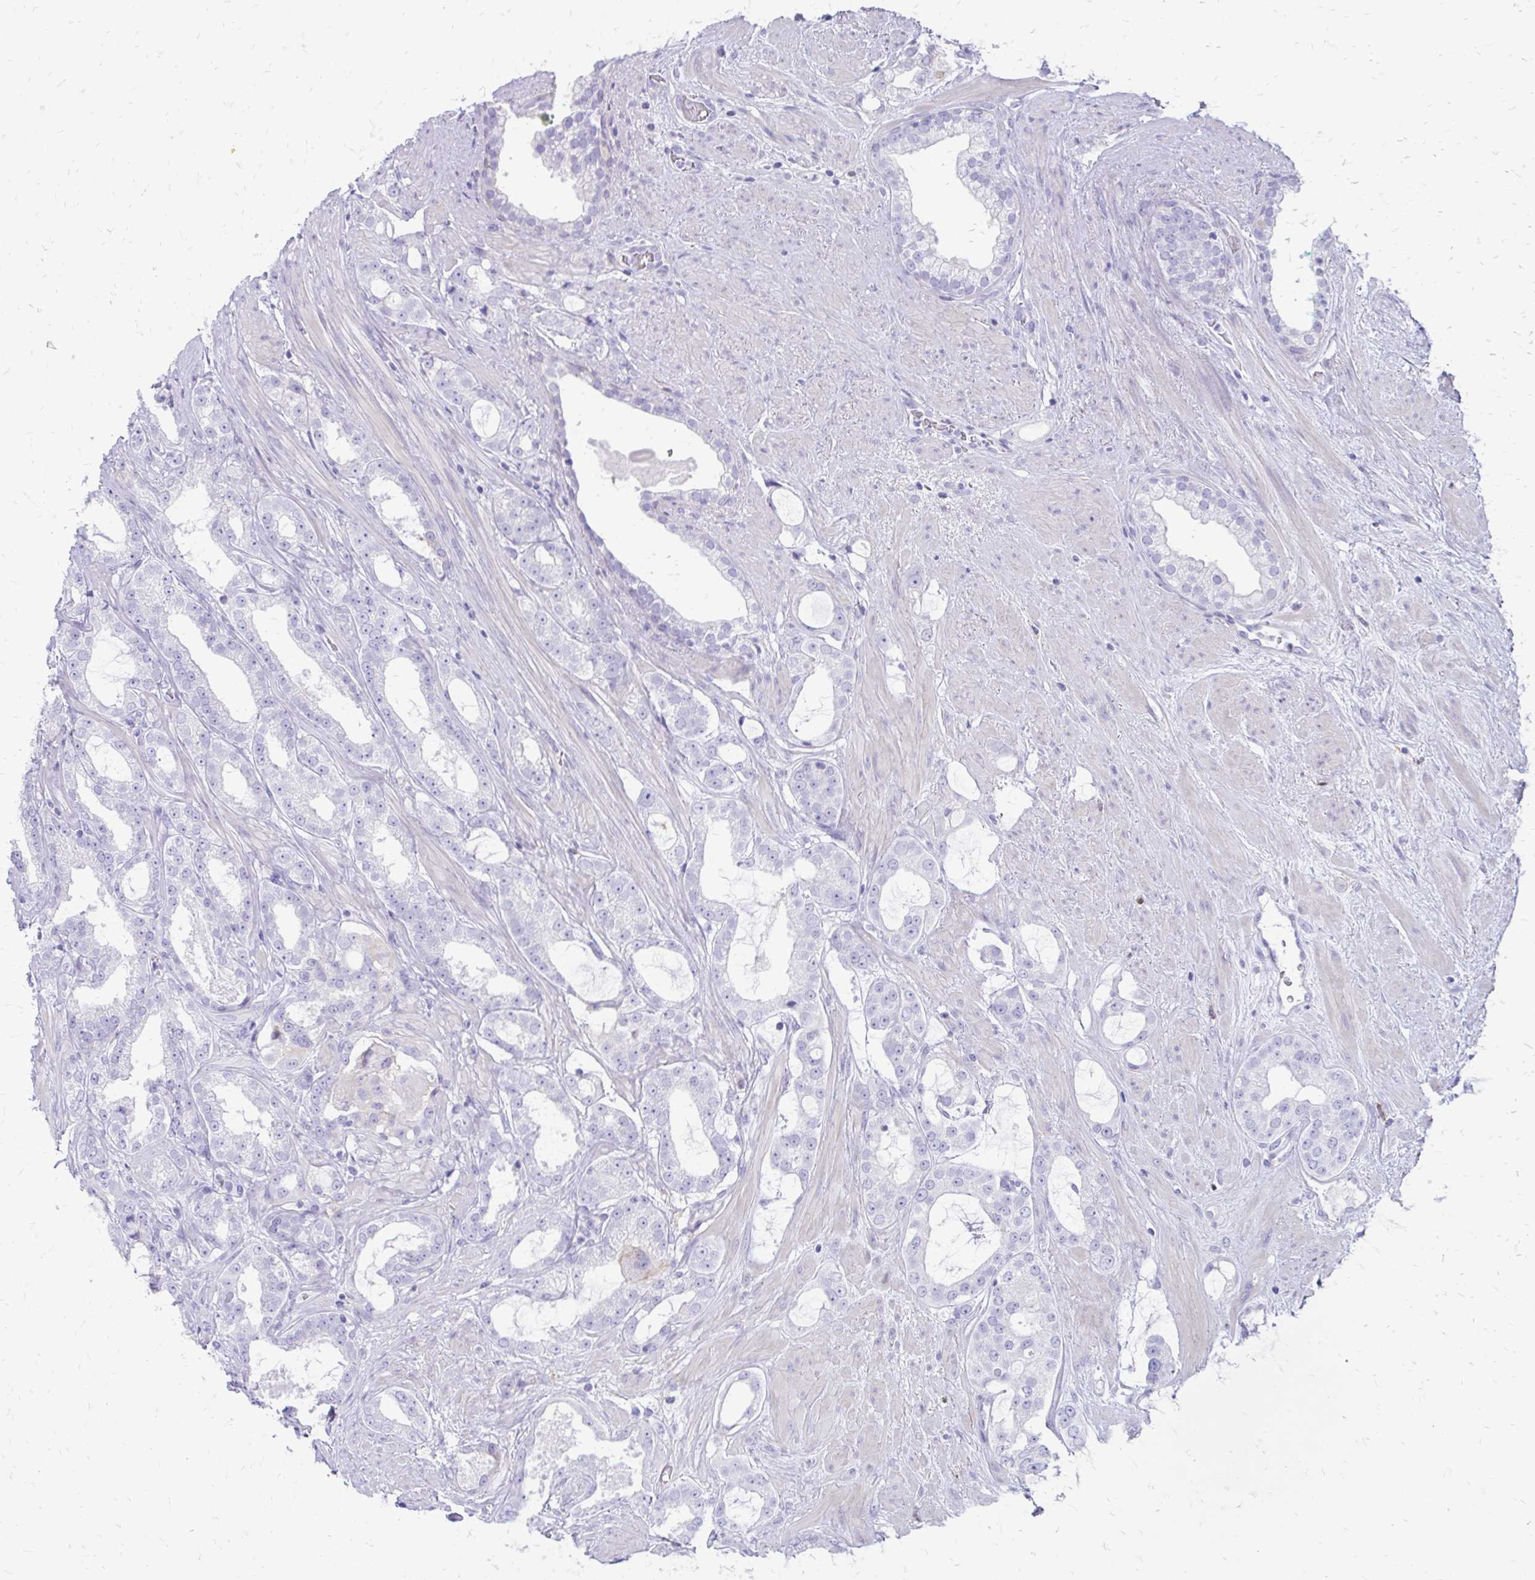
{"staining": {"intensity": "negative", "quantity": "none", "location": "none"}, "tissue": "prostate cancer", "cell_type": "Tumor cells", "image_type": "cancer", "snomed": [{"axis": "morphology", "description": "Adenocarcinoma, High grade"}, {"axis": "topography", "description": "Prostate"}], "caption": "Tumor cells are negative for protein expression in human prostate cancer (high-grade adenocarcinoma). (DAB (3,3'-diaminobenzidine) immunohistochemistry (IHC) with hematoxylin counter stain).", "gene": "SIGLEC11", "patient": {"sex": "male", "age": 65}}